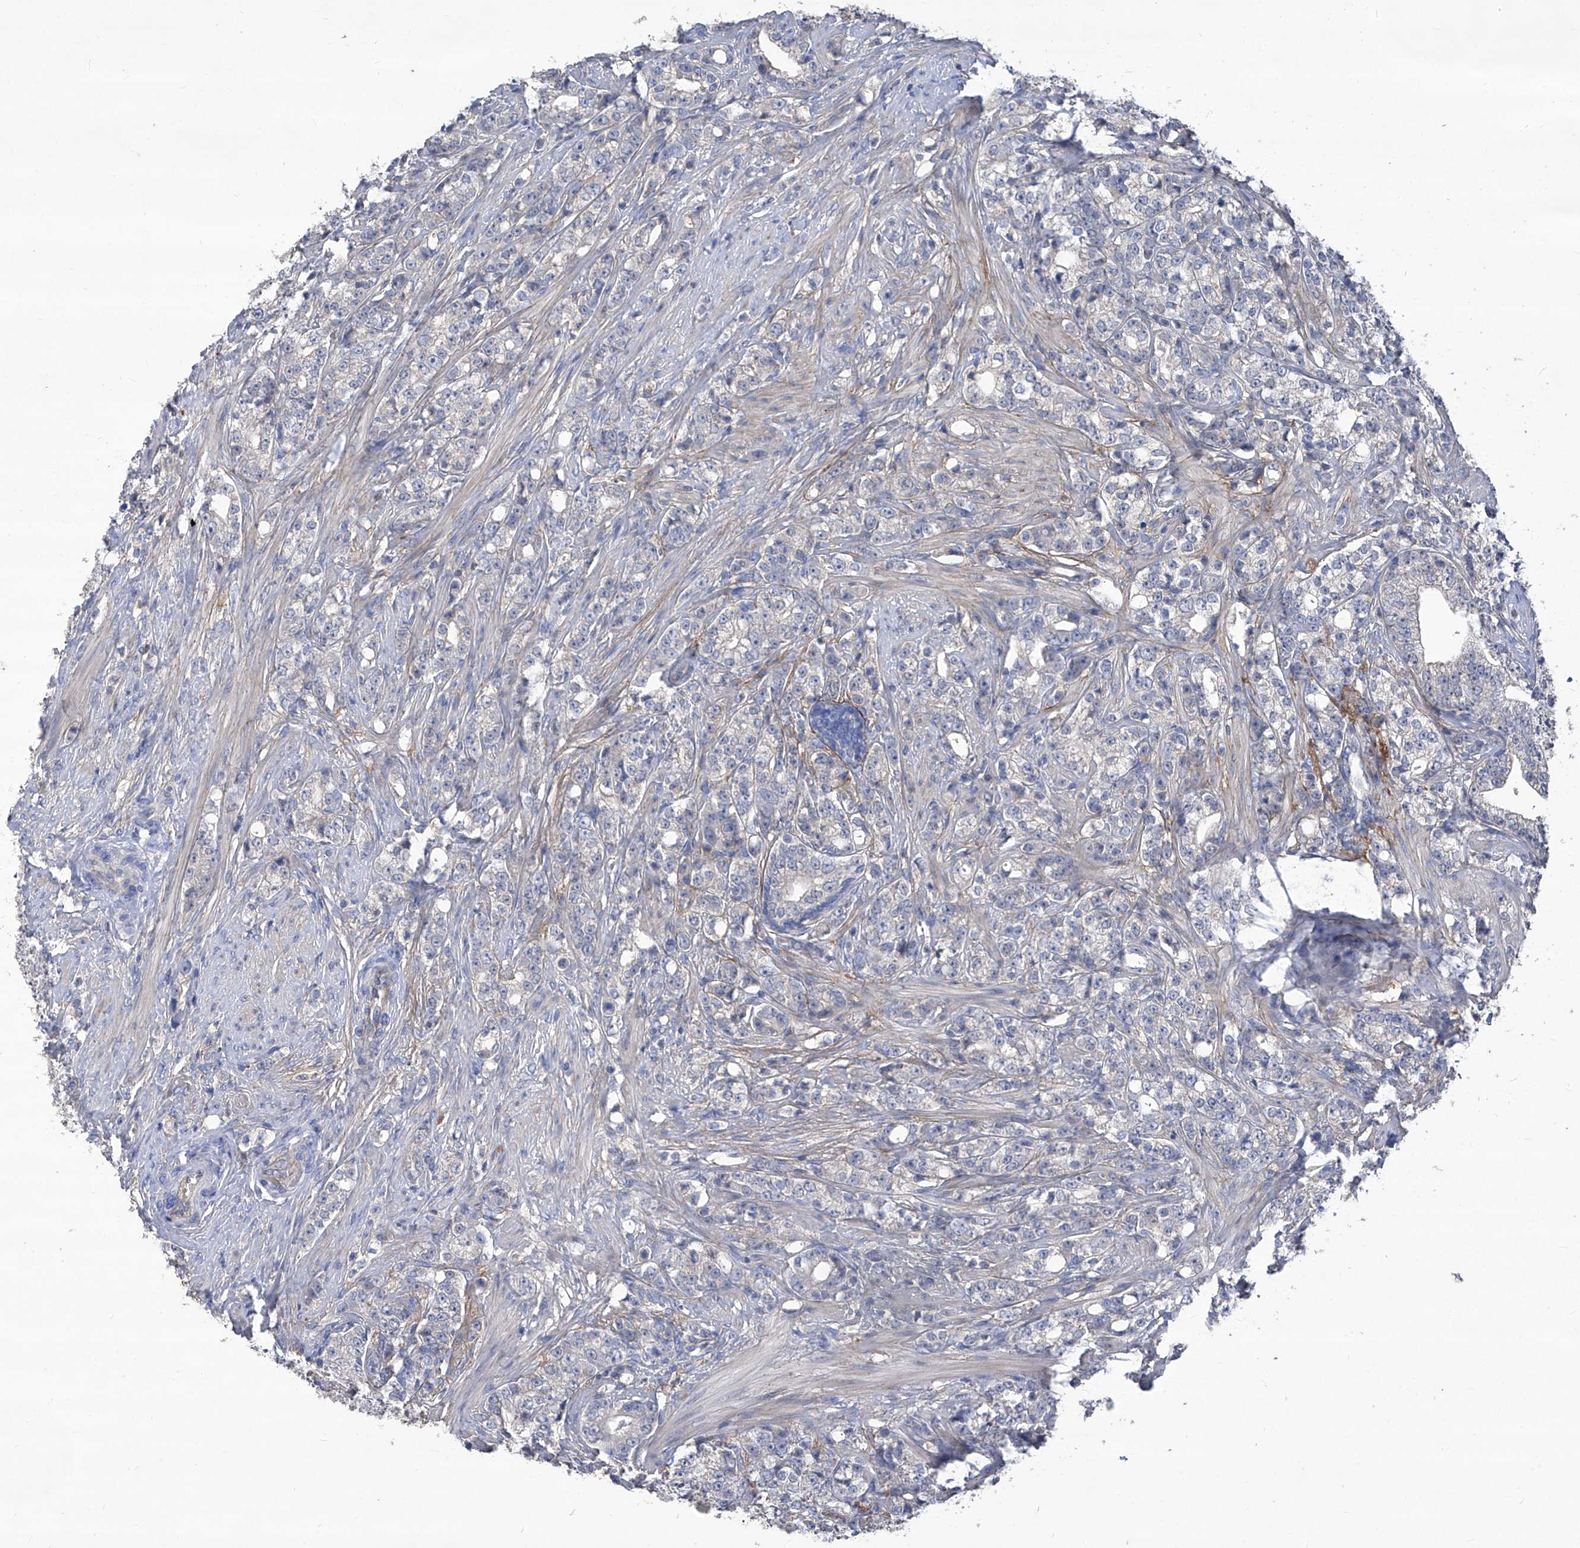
{"staining": {"intensity": "negative", "quantity": "none", "location": "none"}, "tissue": "prostate cancer", "cell_type": "Tumor cells", "image_type": "cancer", "snomed": [{"axis": "morphology", "description": "Adenocarcinoma, High grade"}, {"axis": "topography", "description": "Prostate"}], "caption": "There is no significant expression in tumor cells of high-grade adenocarcinoma (prostate).", "gene": "TXNIP", "patient": {"sex": "male", "age": 69}}